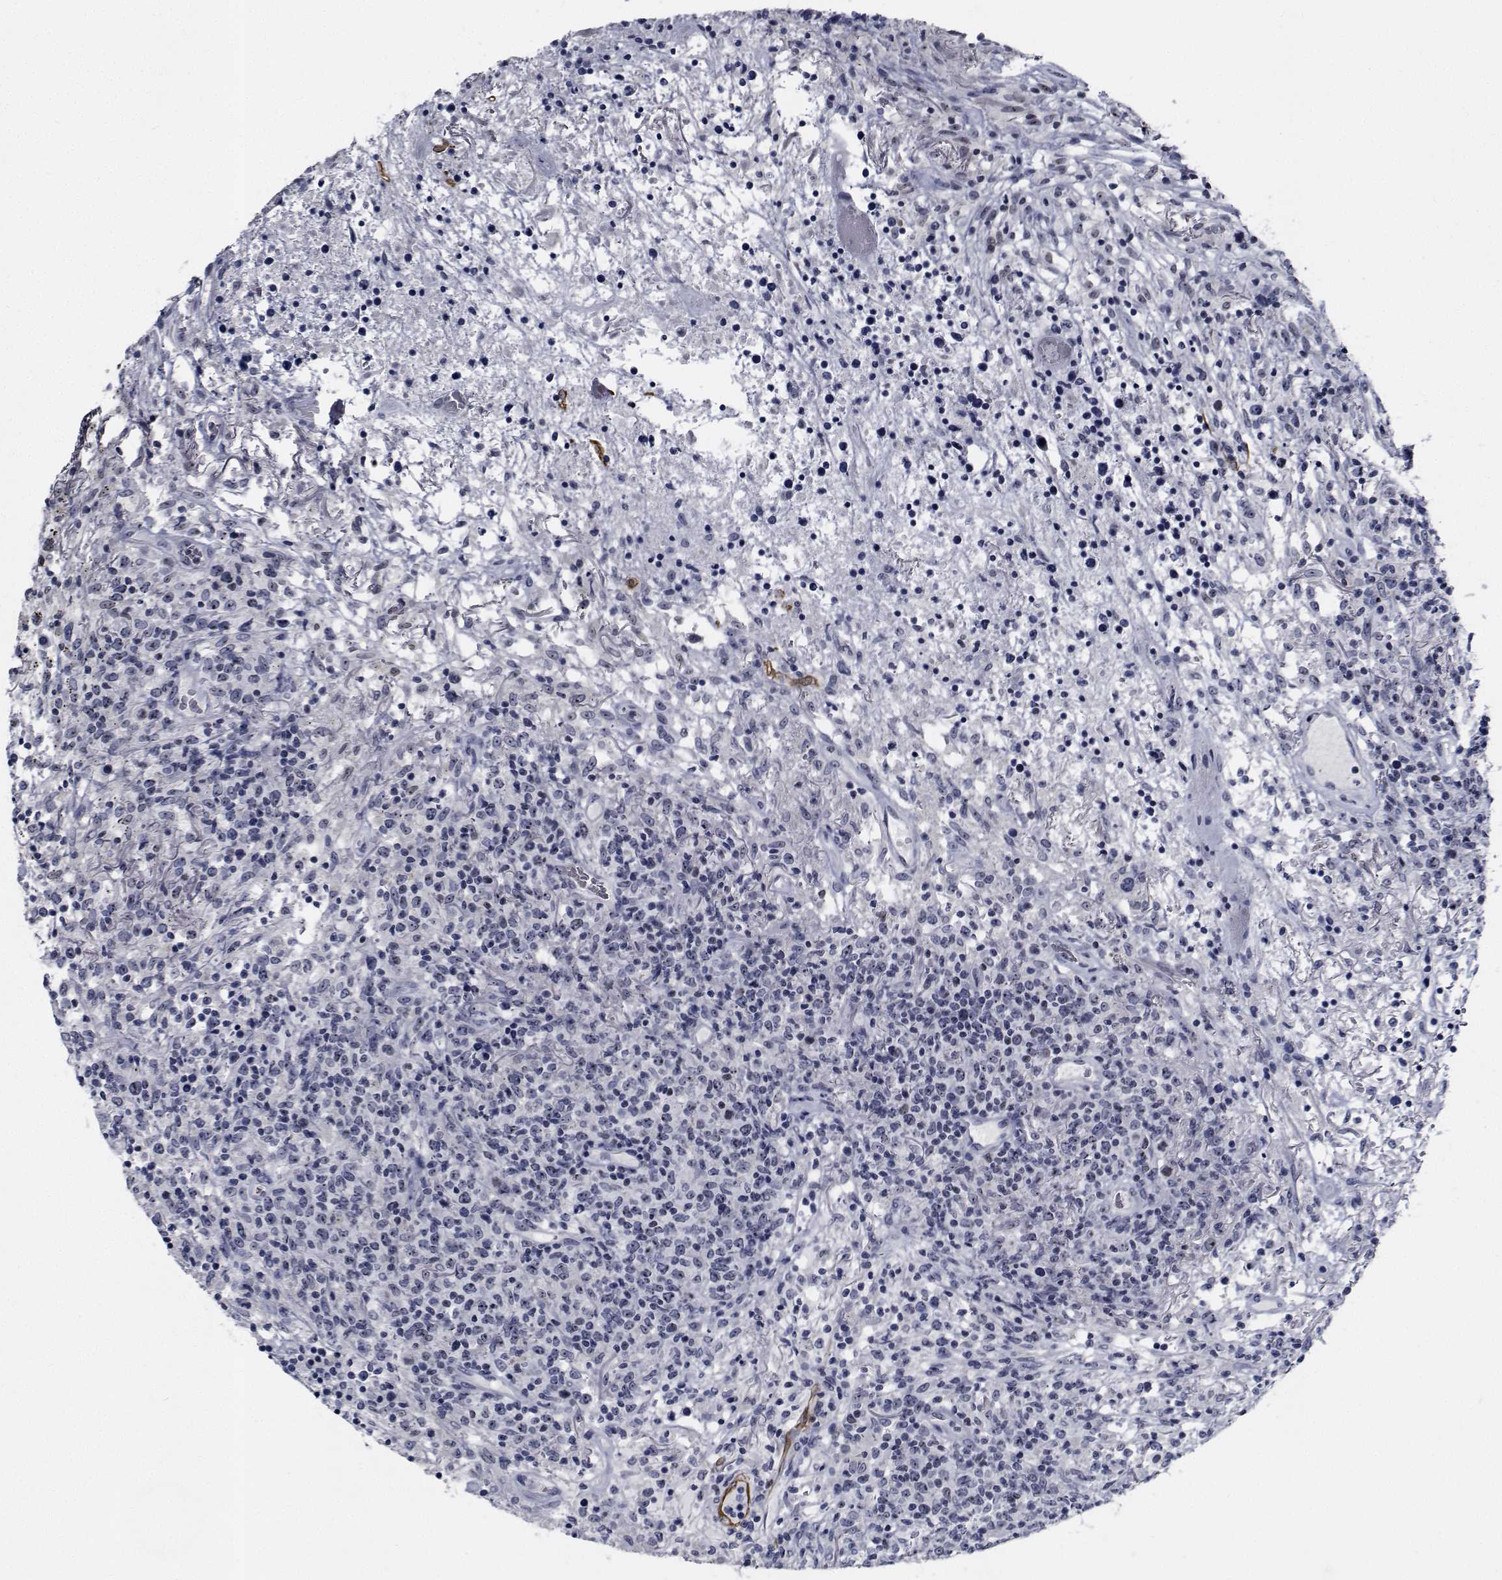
{"staining": {"intensity": "negative", "quantity": "none", "location": "none"}, "tissue": "lymphoma", "cell_type": "Tumor cells", "image_type": "cancer", "snomed": [{"axis": "morphology", "description": "Malignant lymphoma, non-Hodgkin's type, High grade"}, {"axis": "topography", "description": "Lung"}], "caption": "Malignant lymphoma, non-Hodgkin's type (high-grade) was stained to show a protein in brown. There is no significant expression in tumor cells.", "gene": "NVL", "patient": {"sex": "male", "age": 79}}